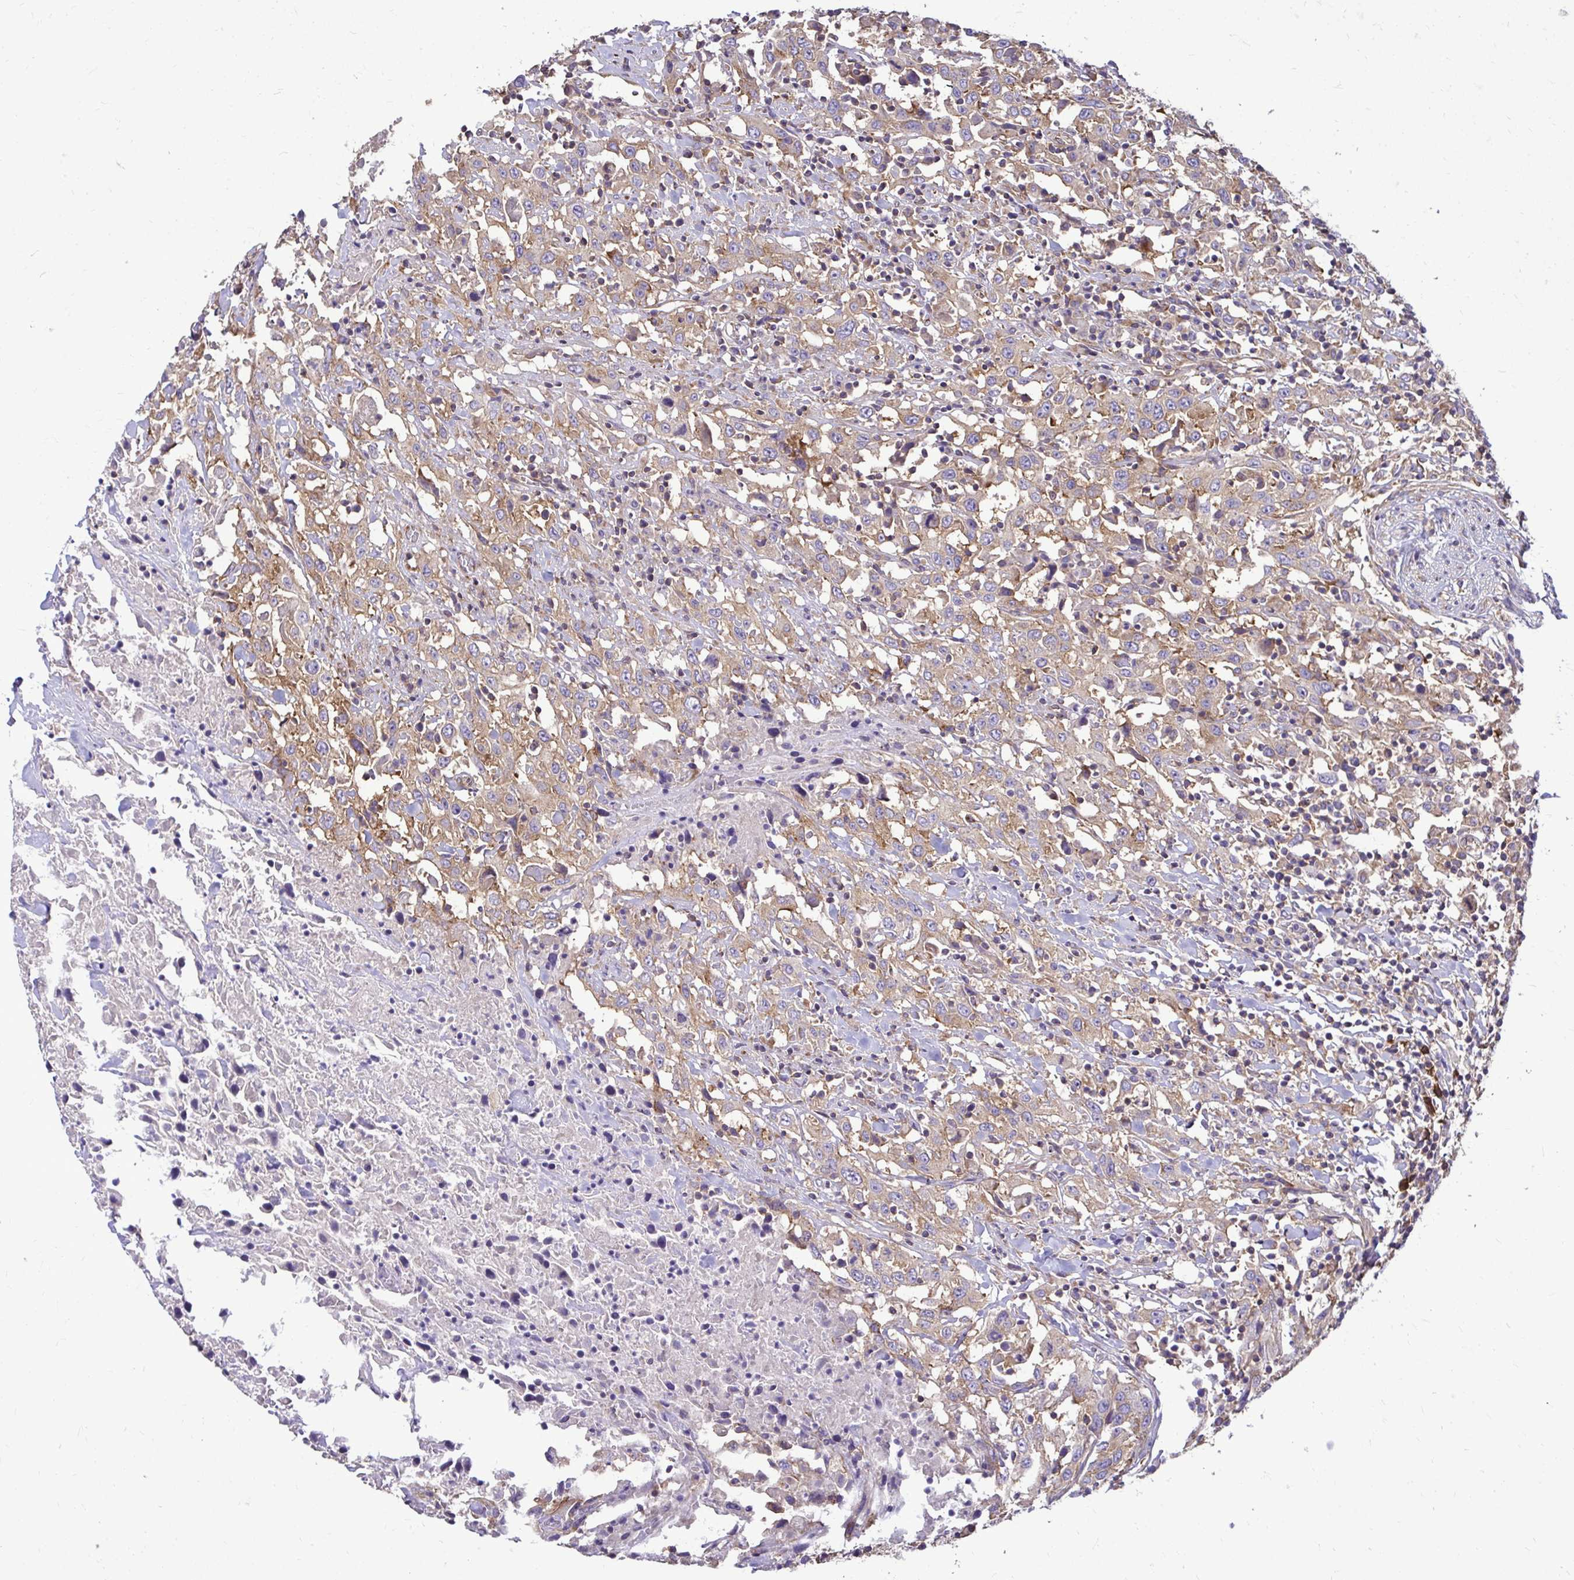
{"staining": {"intensity": "moderate", "quantity": ">75%", "location": "cytoplasmic/membranous"}, "tissue": "urothelial cancer", "cell_type": "Tumor cells", "image_type": "cancer", "snomed": [{"axis": "morphology", "description": "Urothelial carcinoma, High grade"}, {"axis": "topography", "description": "Urinary bladder"}], "caption": "Moderate cytoplasmic/membranous positivity is present in approximately >75% of tumor cells in urothelial carcinoma (high-grade).", "gene": "FMR1", "patient": {"sex": "male", "age": 61}}